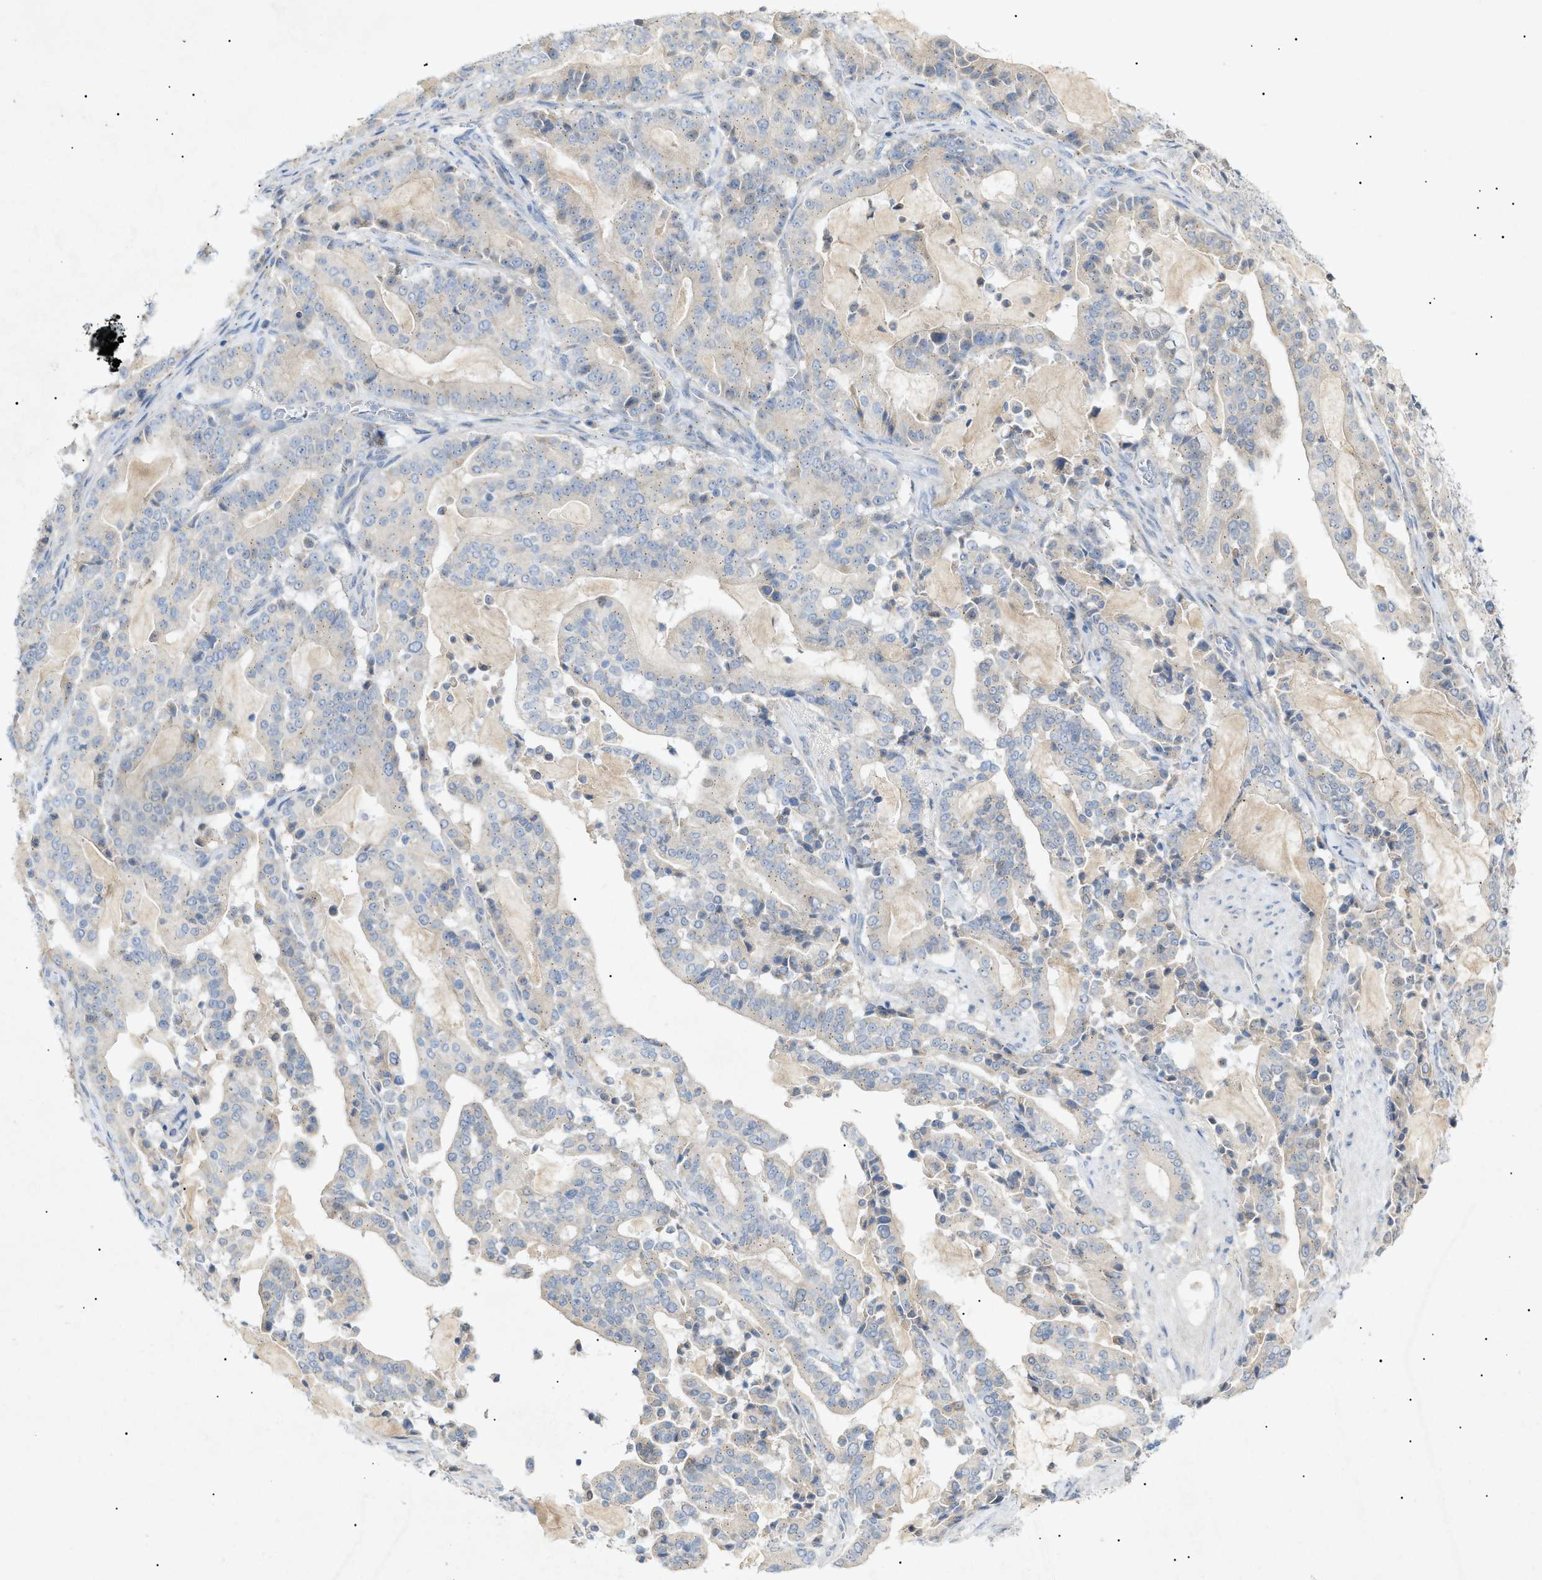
{"staining": {"intensity": "negative", "quantity": "none", "location": "none"}, "tissue": "pancreatic cancer", "cell_type": "Tumor cells", "image_type": "cancer", "snomed": [{"axis": "morphology", "description": "Adenocarcinoma, NOS"}, {"axis": "topography", "description": "Pancreas"}], "caption": "Immunohistochemistry of adenocarcinoma (pancreatic) demonstrates no staining in tumor cells.", "gene": "SLC25A31", "patient": {"sex": "male", "age": 63}}